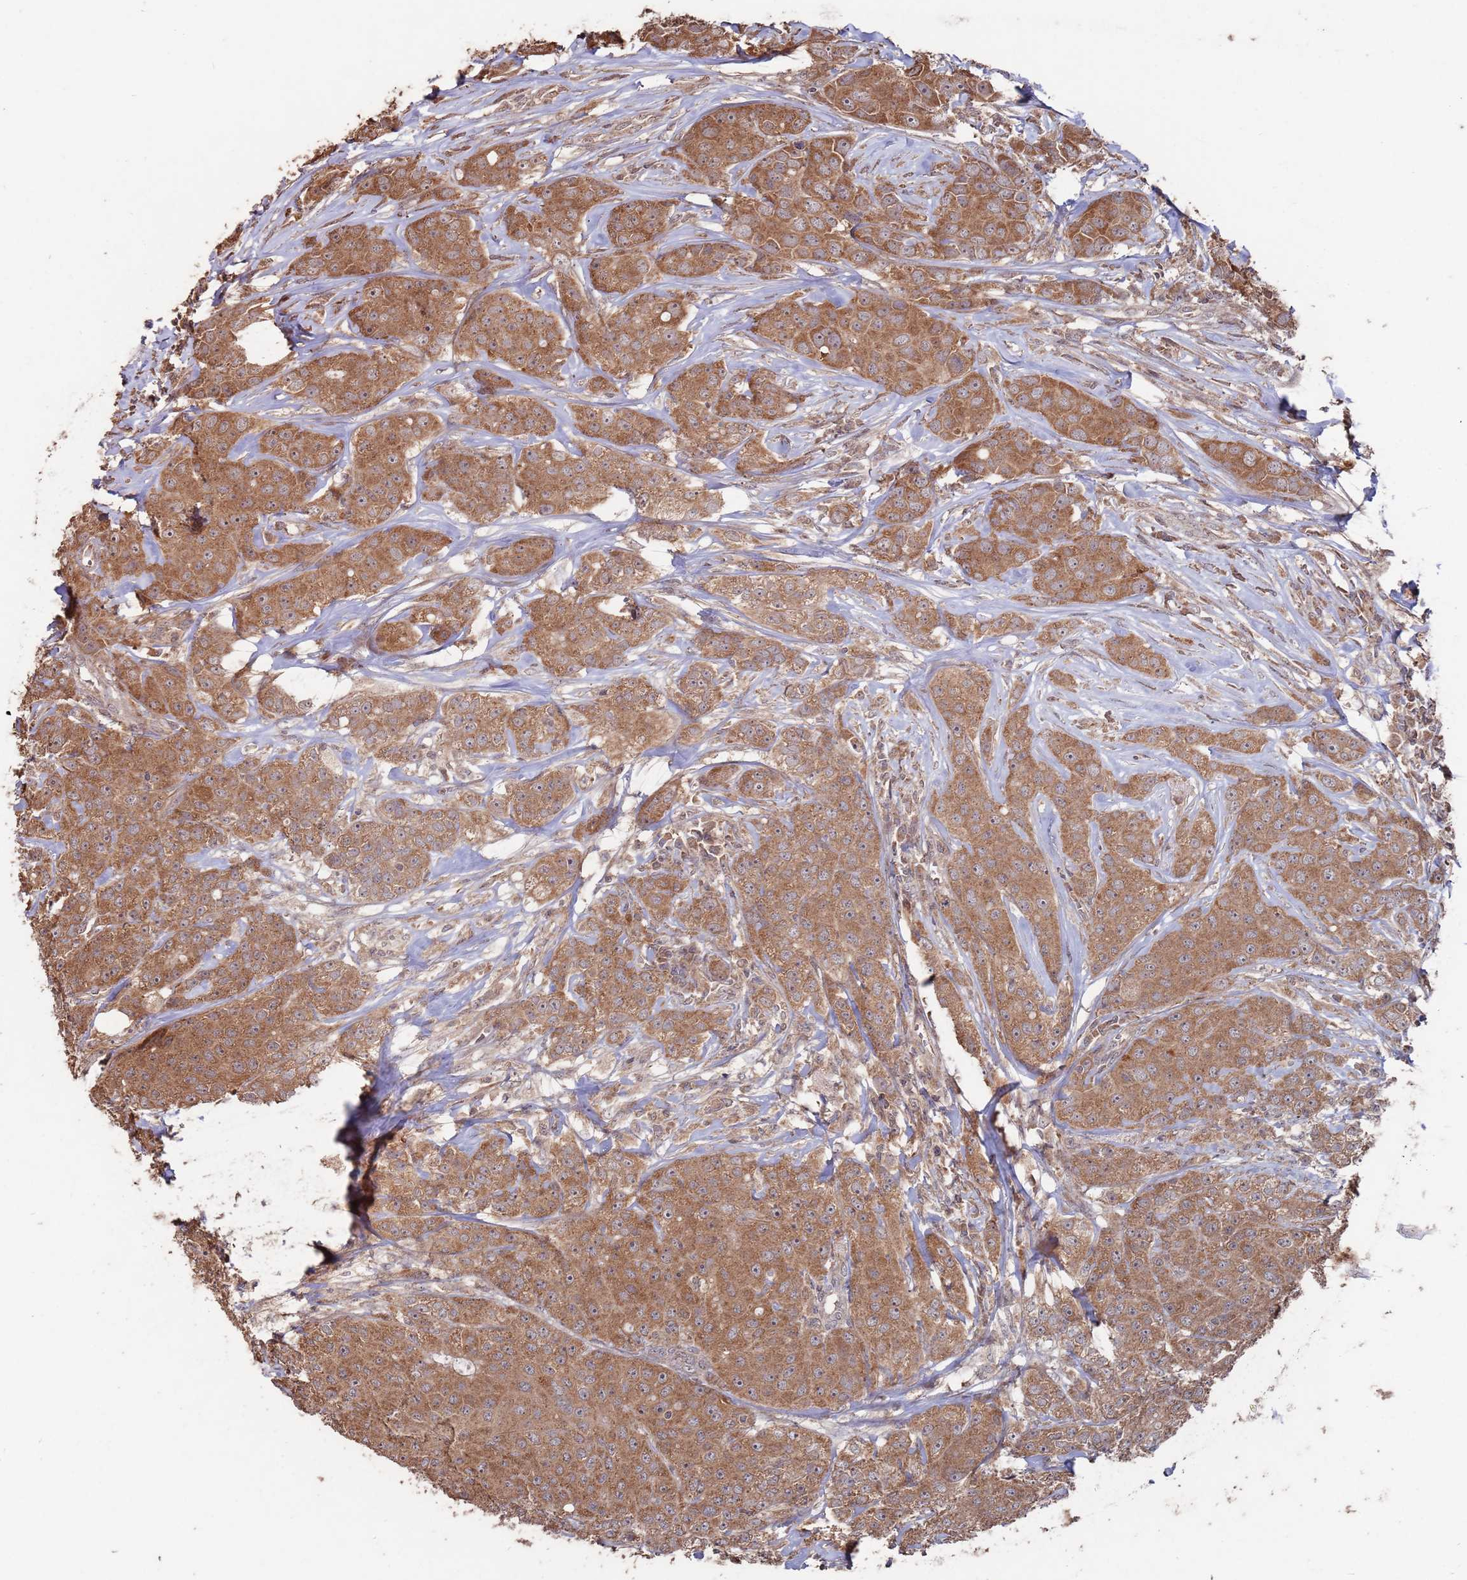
{"staining": {"intensity": "moderate", "quantity": ">75%", "location": "cytoplasmic/membranous"}, "tissue": "breast cancer", "cell_type": "Tumor cells", "image_type": "cancer", "snomed": [{"axis": "morphology", "description": "Duct carcinoma"}, {"axis": "topography", "description": "Breast"}], "caption": "There is medium levels of moderate cytoplasmic/membranous staining in tumor cells of breast cancer (invasive ductal carcinoma), as demonstrated by immunohistochemical staining (brown color).", "gene": "PRR7", "patient": {"sex": "female", "age": 43}}